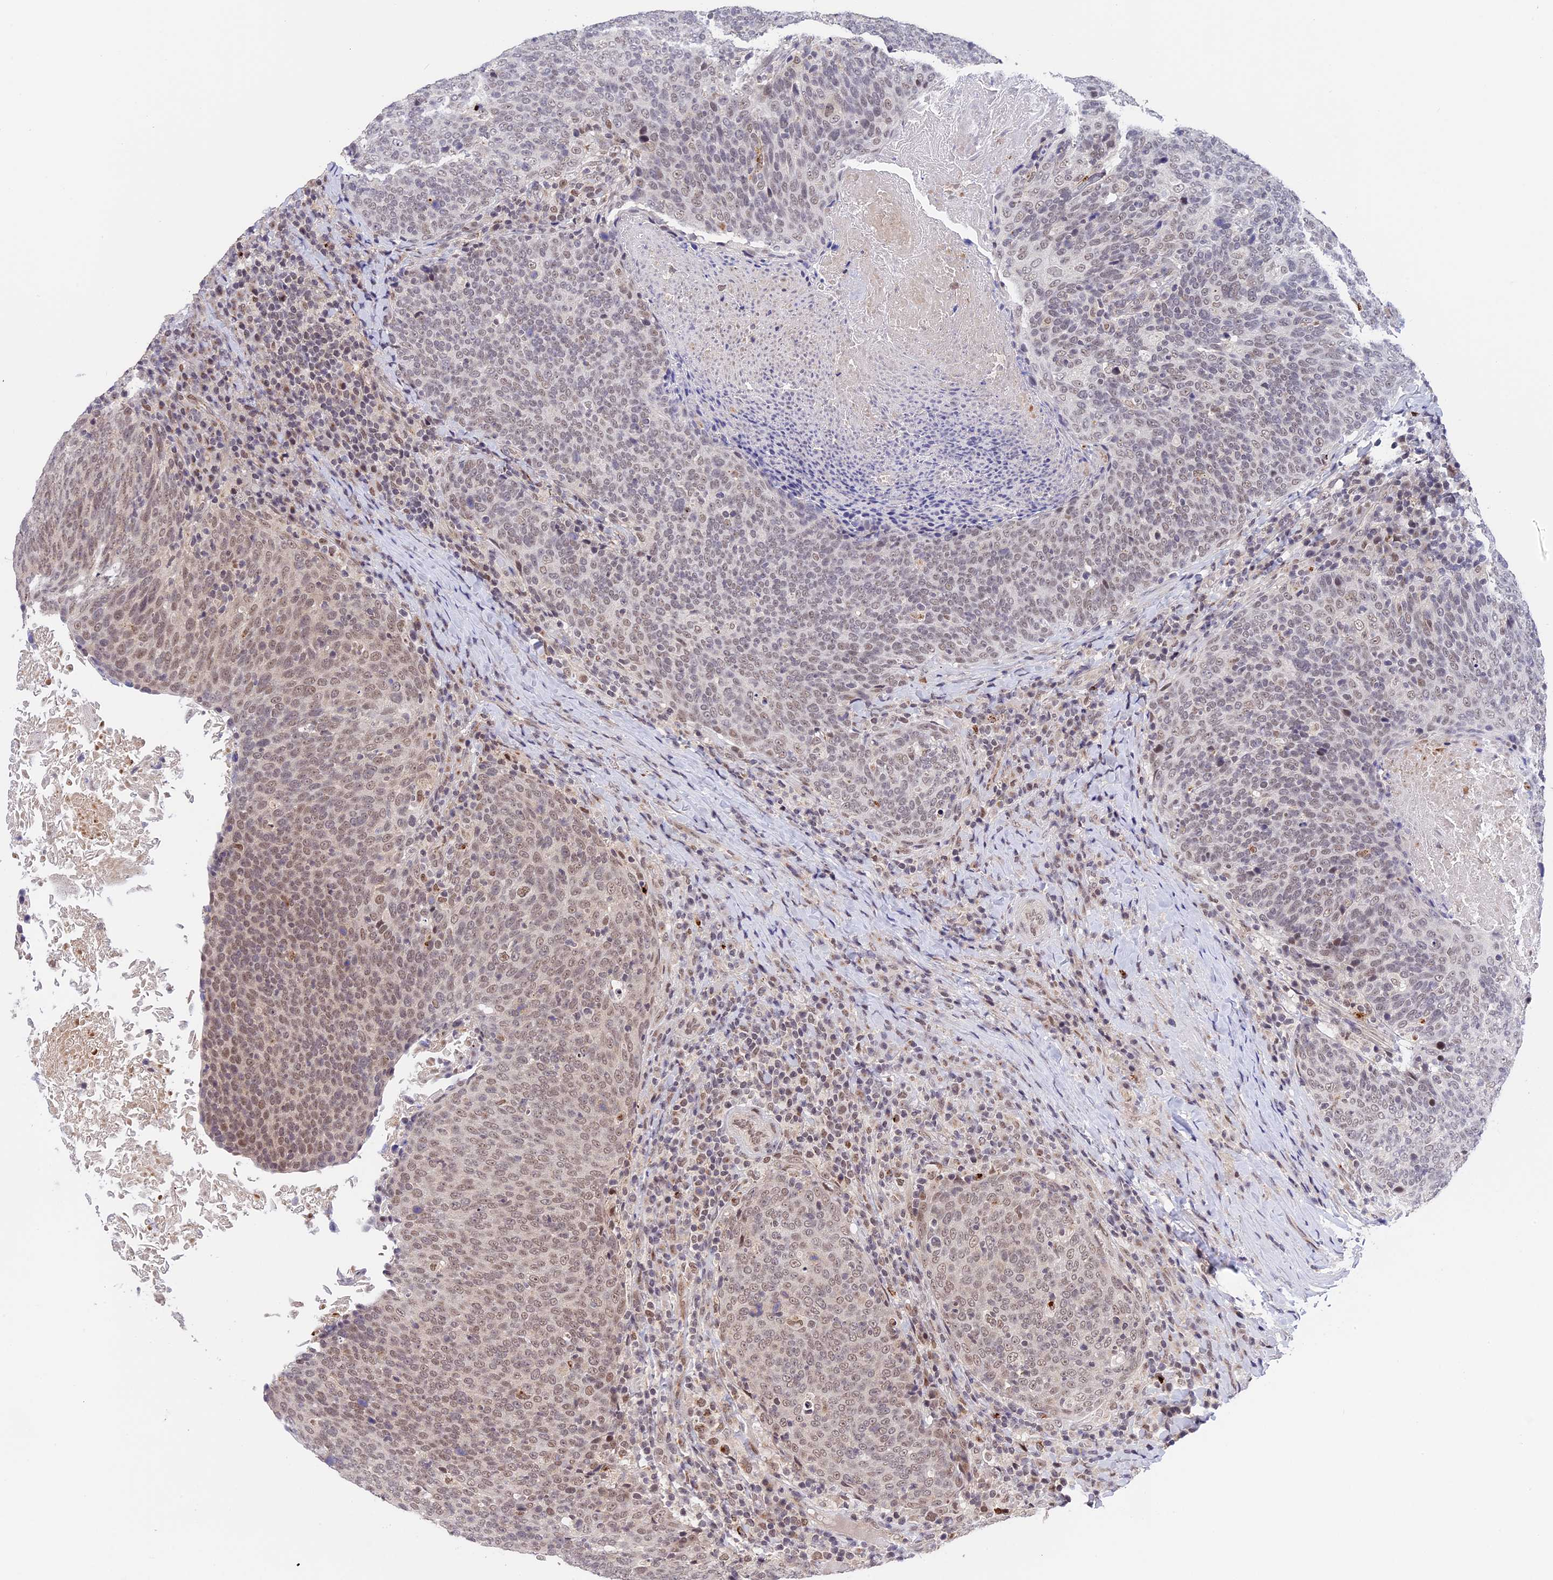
{"staining": {"intensity": "weak", "quantity": "25%-75%", "location": "nuclear"}, "tissue": "head and neck cancer", "cell_type": "Tumor cells", "image_type": "cancer", "snomed": [{"axis": "morphology", "description": "Squamous cell carcinoma, NOS"}, {"axis": "morphology", "description": "Squamous cell carcinoma, metastatic, NOS"}, {"axis": "topography", "description": "Lymph node"}, {"axis": "topography", "description": "Head-Neck"}], "caption": "Immunohistochemical staining of human head and neck squamous cell carcinoma shows low levels of weak nuclear protein expression in approximately 25%-75% of tumor cells.", "gene": "POLR2C", "patient": {"sex": "male", "age": 62}}